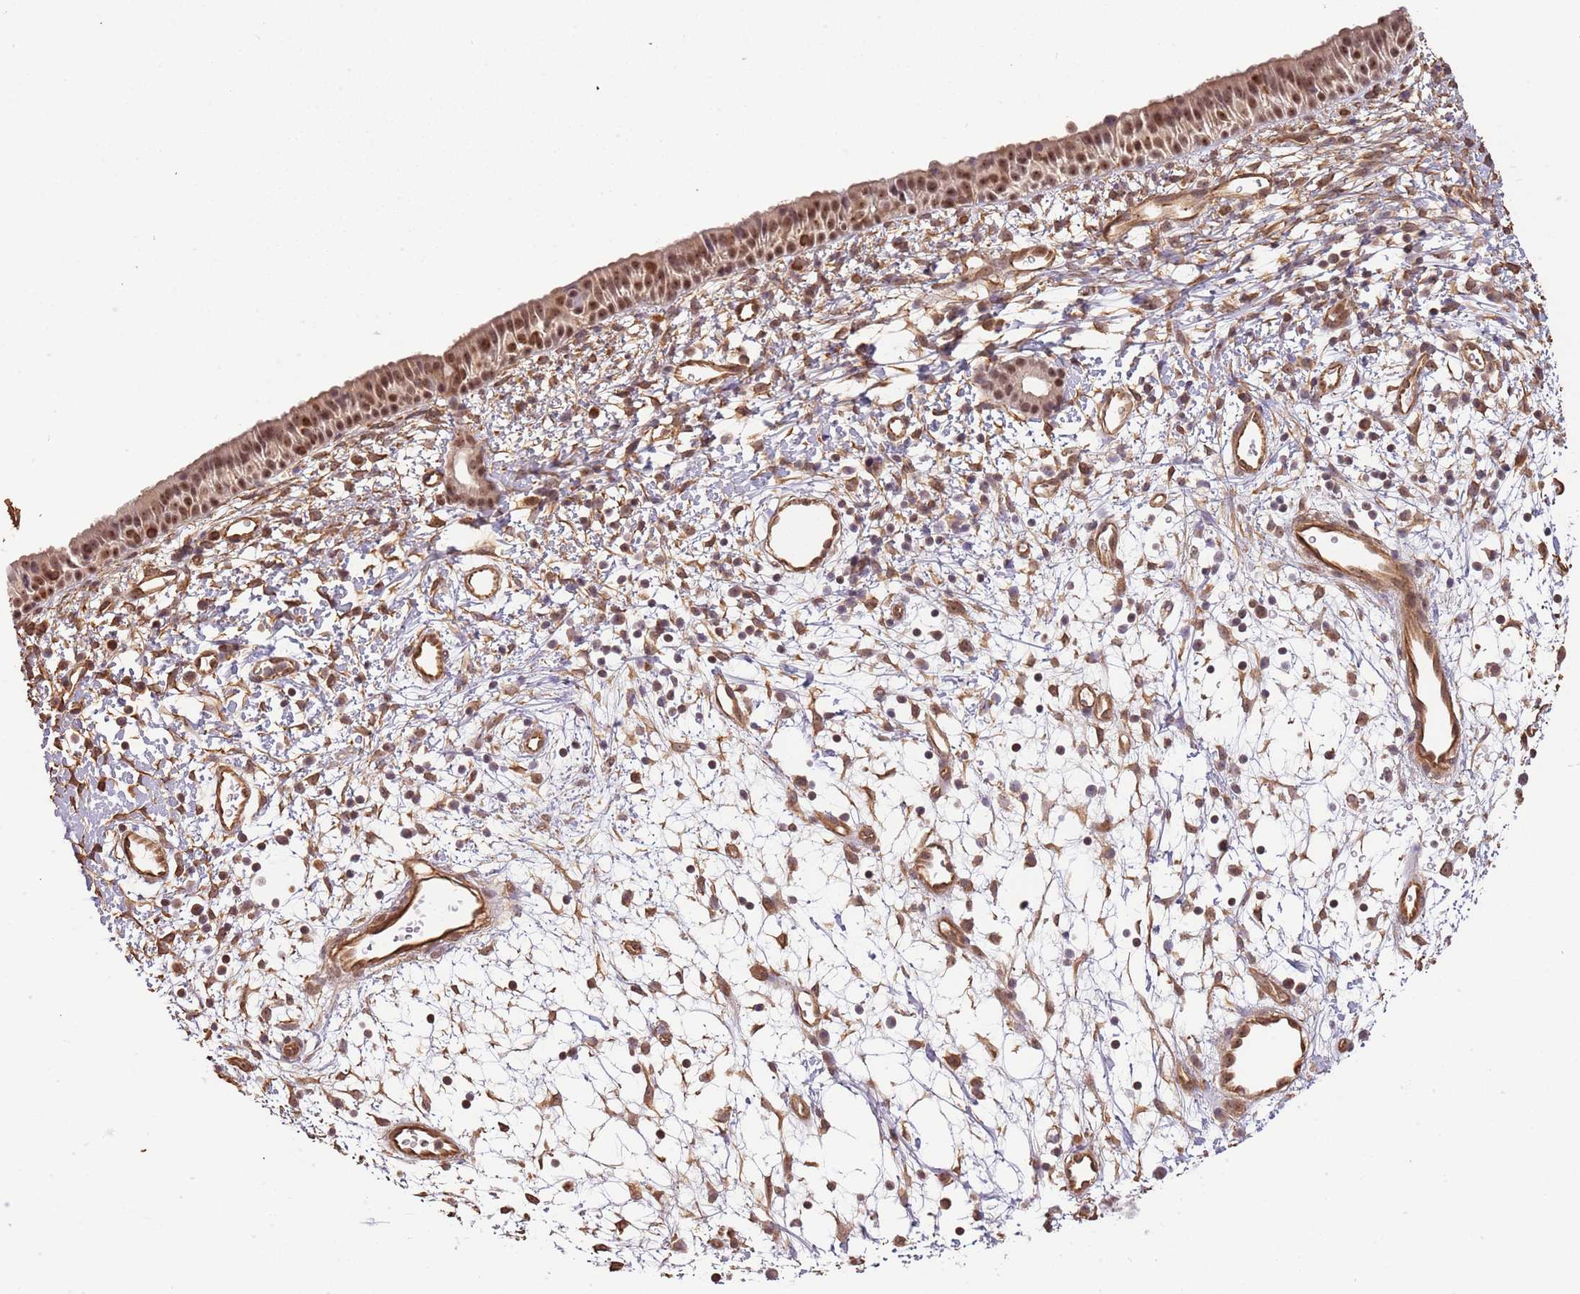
{"staining": {"intensity": "moderate", "quantity": ">75%", "location": "cytoplasmic/membranous,nuclear"}, "tissue": "nasopharynx", "cell_type": "Respiratory epithelial cells", "image_type": "normal", "snomed": [{"axis": "morphology", "description": "Normal tissue, NOS"}, {"axis": "topography", "description": "Nasopharynx"}], "caption": "Immunohistochemical staining of normal human nasopharynx demonstrates moderate cytoplasmic/membranous,nuclear protein staining in about >75% of respiratory epithelial cells. (Brightfield microscopy of DAB IHC at high magnification).", "gene": "SURF2", "patient": {"sex": "male", "age": 22}}